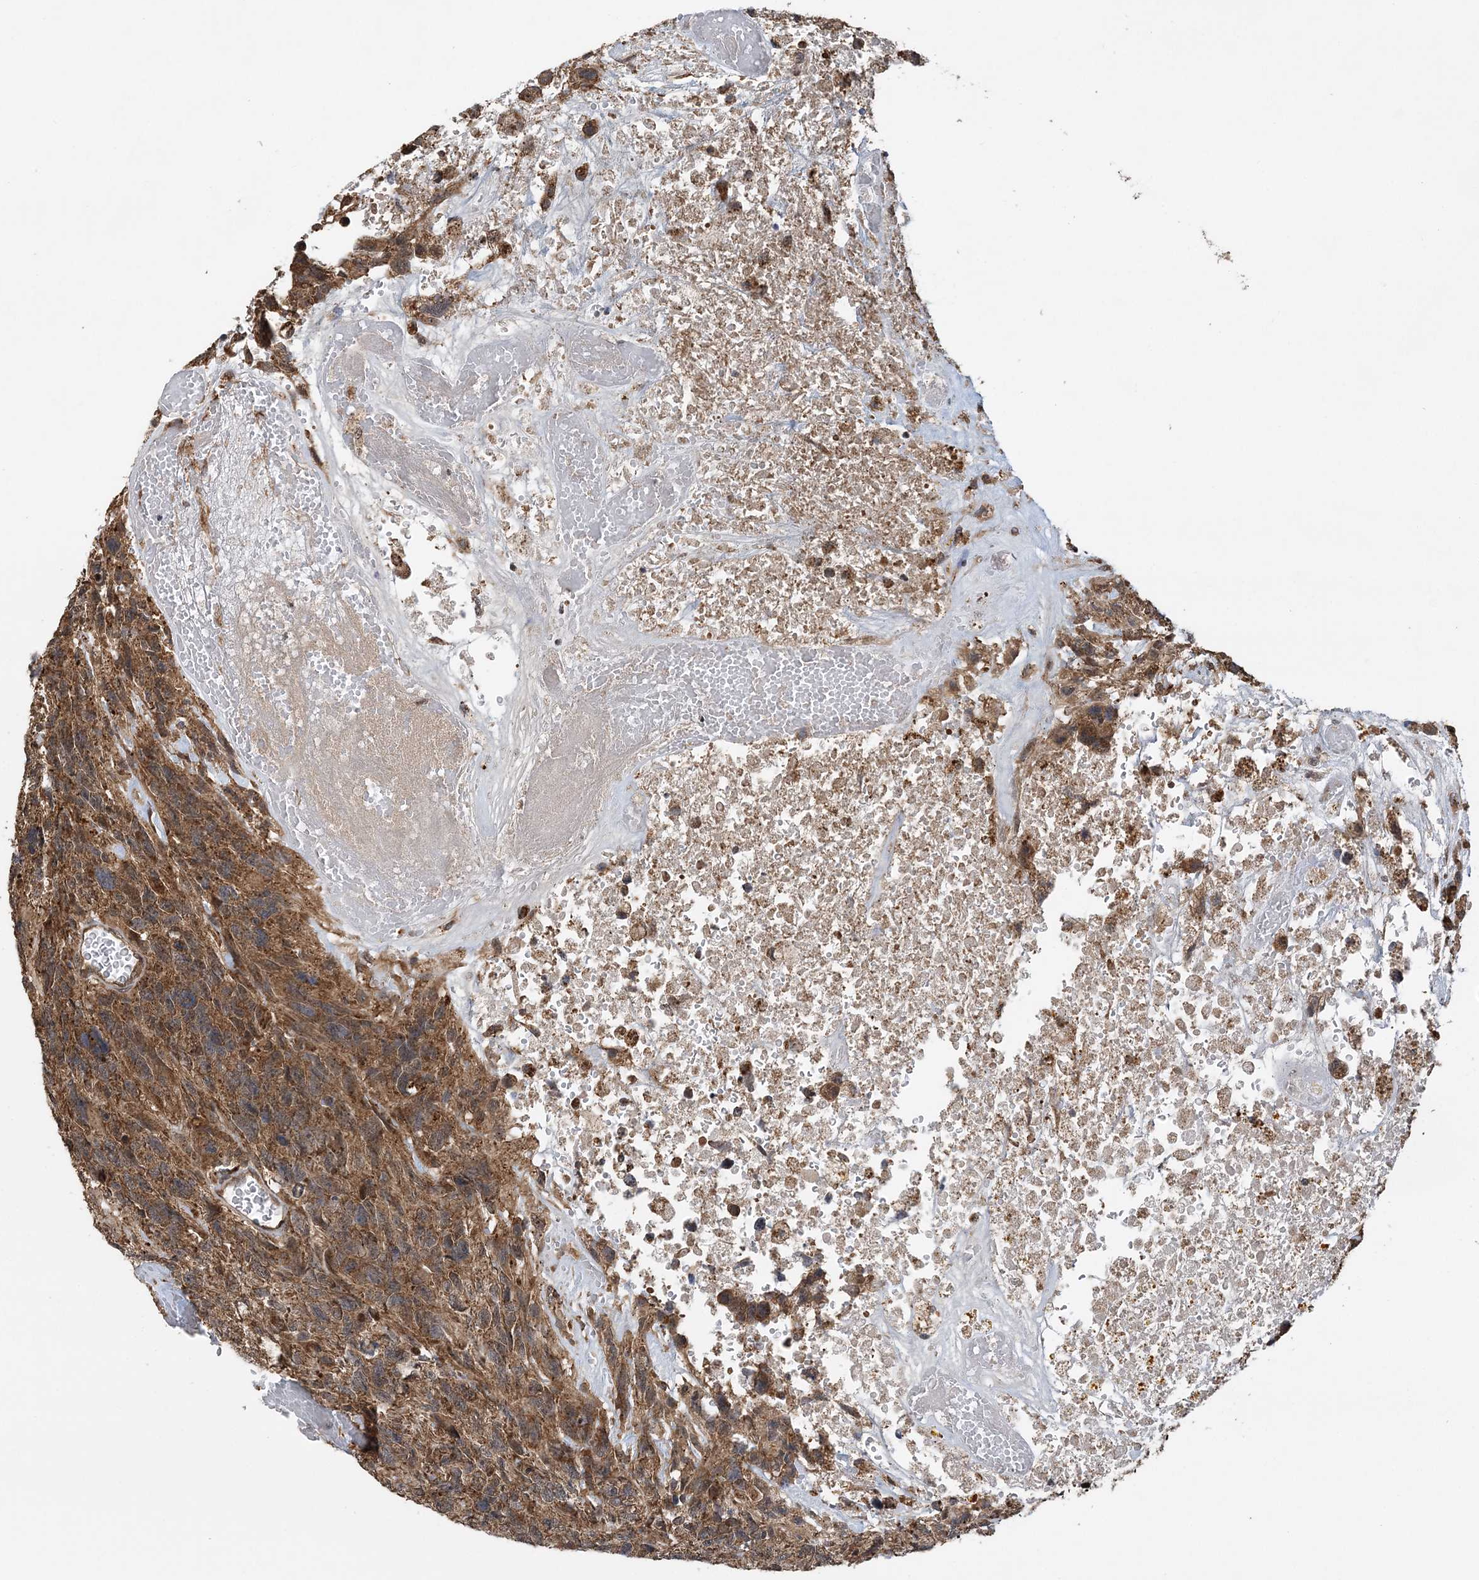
{"staining": {"intensity": "moderate", "quantity": ">75%", "location": "cytoplasmic/membranous"}, "tissue": "glioma", "cell_type": "Tumor cells", "image_type": "cancer", "snomed": [{"axis": "morphology", "description": "Glioma, malignant, High grade"}, {"axis": "topography", "description": "Brain"}], "caption": "Protein expression analysis of malignant glioma (high-grade) exhibits moderate cytoplasmic/membranous positivity in approximately >75% of tumor cells.", "gene": "PCBP1", "patient": {"sex": "male", "age": 69}}